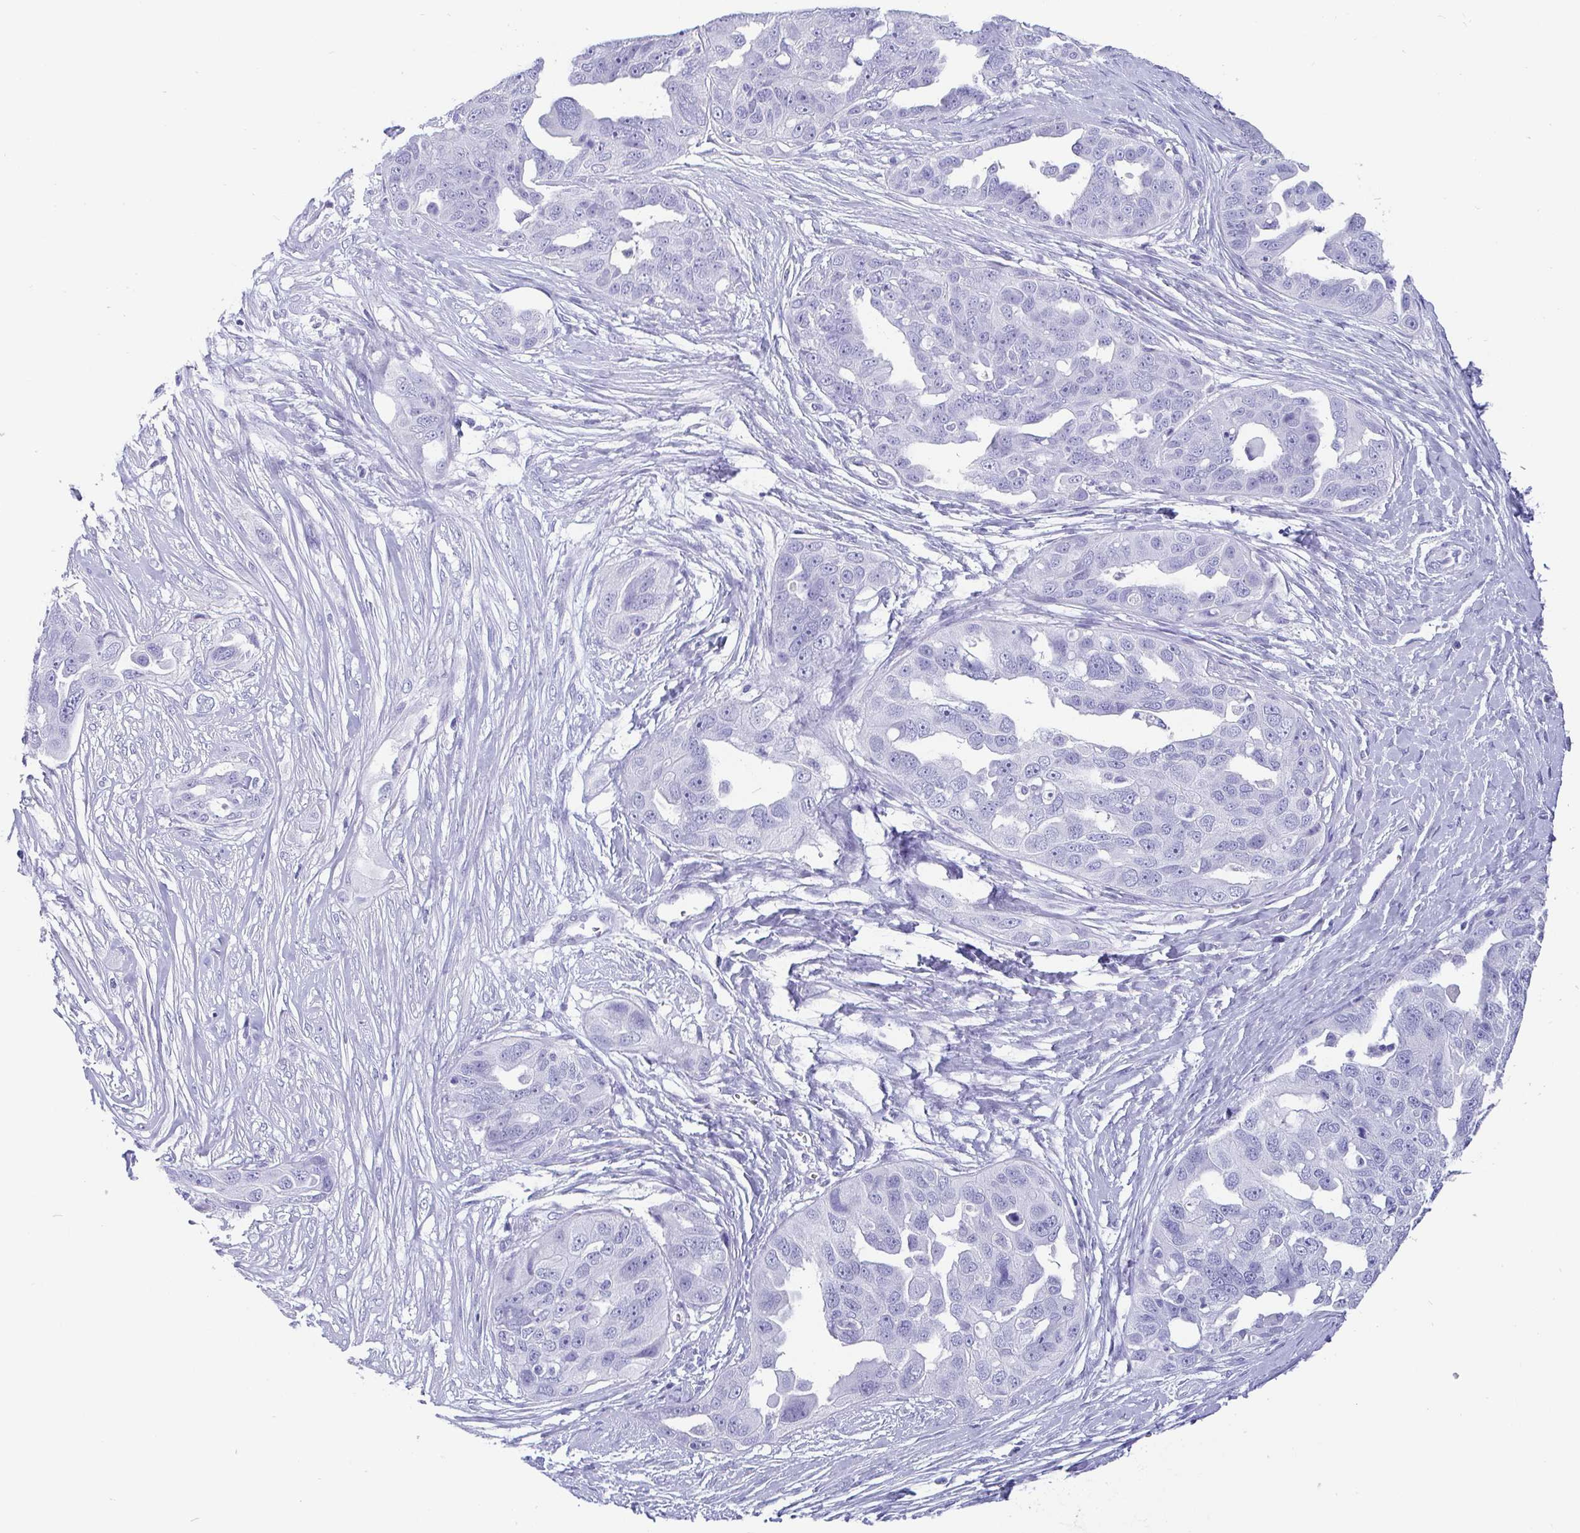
{"staining": {"intensity": "negative", "quantity": "none", "location": "none"}, "tissue": "ovarian cancer", "cell_type": "Tumor cells", "image_type": "cancer", "snomed": [{"axis": "morphology", "description": "Carcinoma, endometroid"}, {"axis": "topography", "description": "Ovary"}], "caption": "Image shows no protein positivity in tumor cells of endometroid carcinoma (ovarian) tissue.", "gene": "SCGN", "patient": {"sex": "female", "age": 70}}